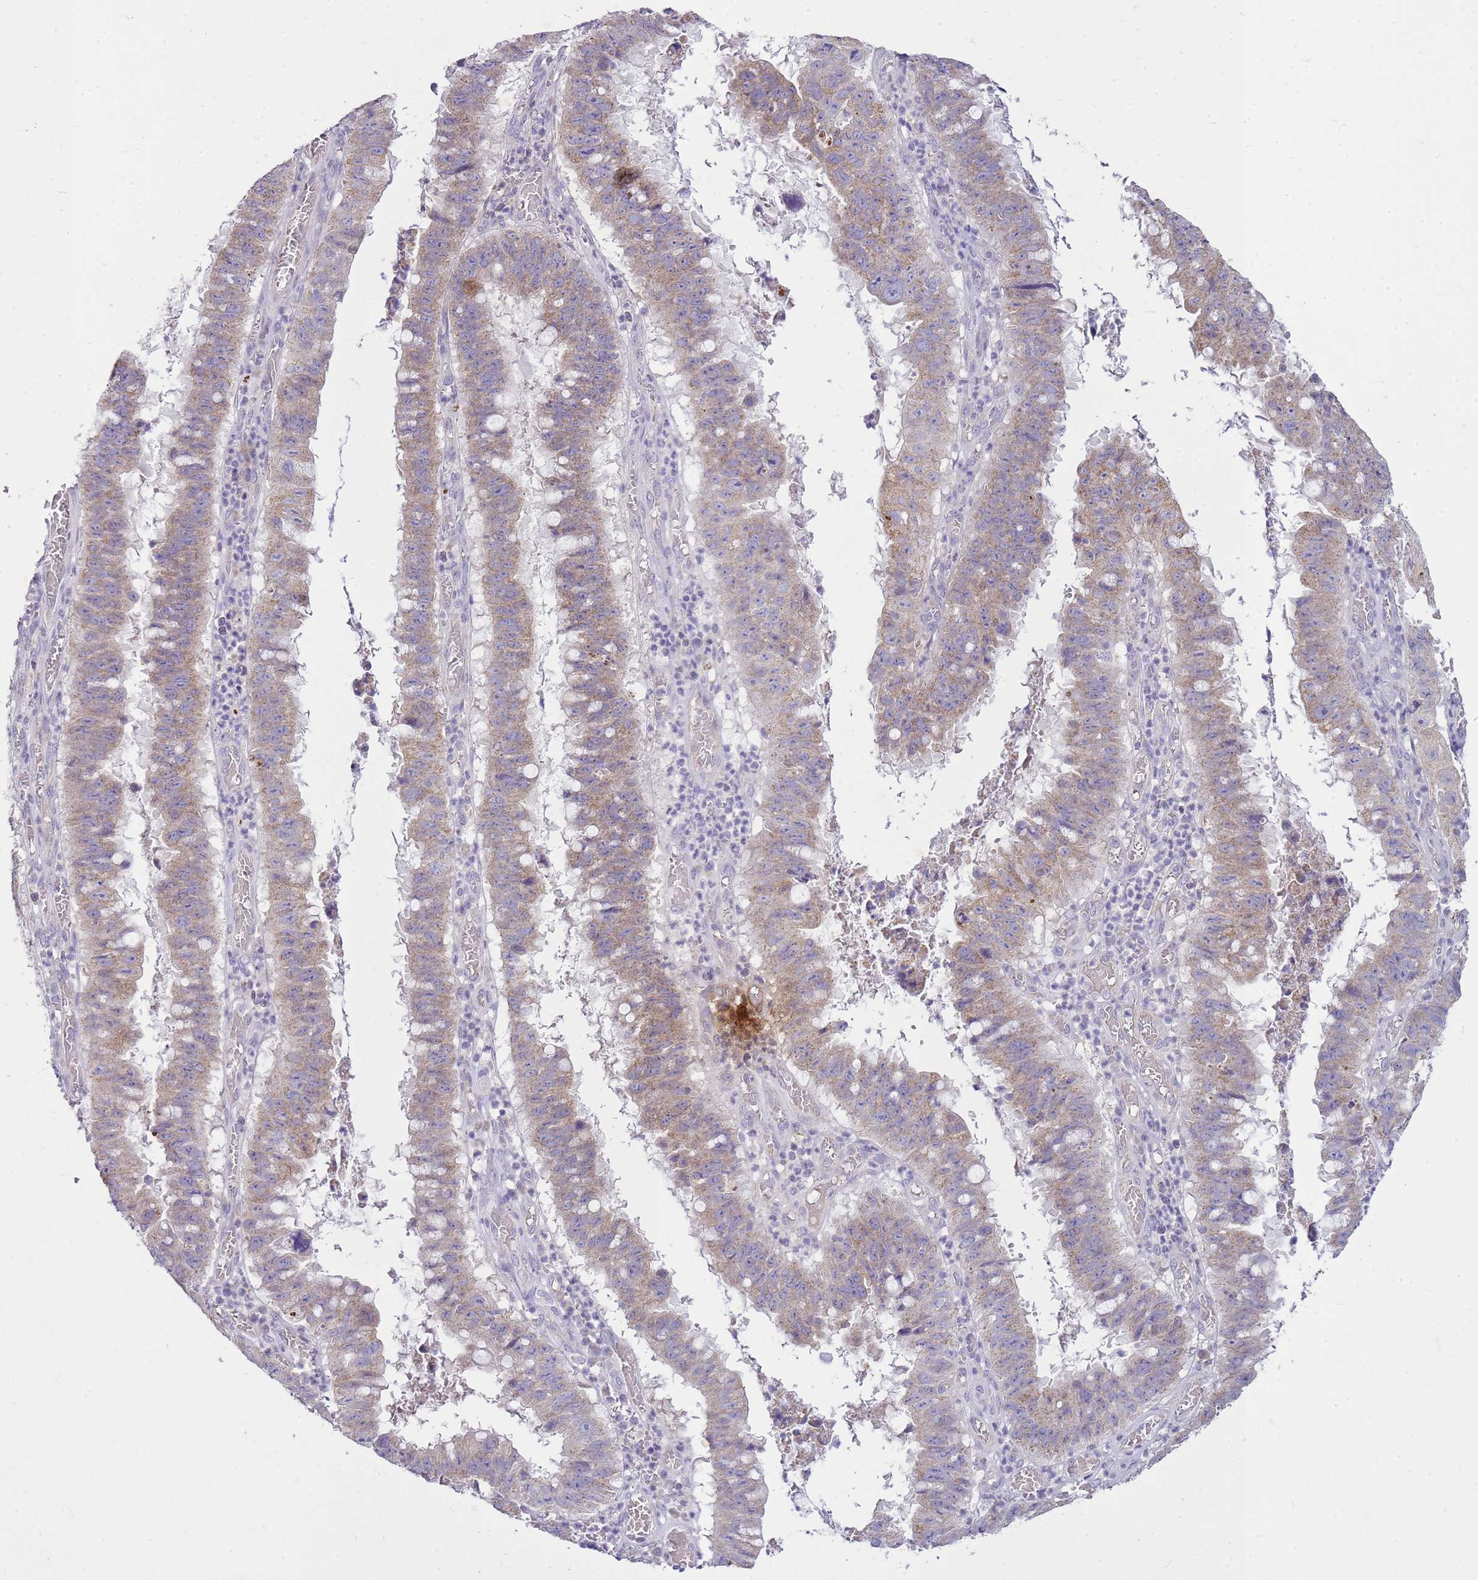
{"staining": {"intensity": "weak", "quantity": "25%-75%", "location": "cytoplasmic/membranous"}, "tissue": "stomach cancer", "cell_type": "Tumor cells", "image_type": "cancer", "snomed": [{"axis": "morphology", "description": "Adenocarcinoma, NOS"}, {"axis": "topography", "description": "Stomach"}], "caption": "A brown stain highlights weak cytoplasmic/membranous staining of a protein in human adenocarcinoma (stomach) tumor cells.", "gene": "FABP2", "patient": {"sex": "male", "age": 59}}